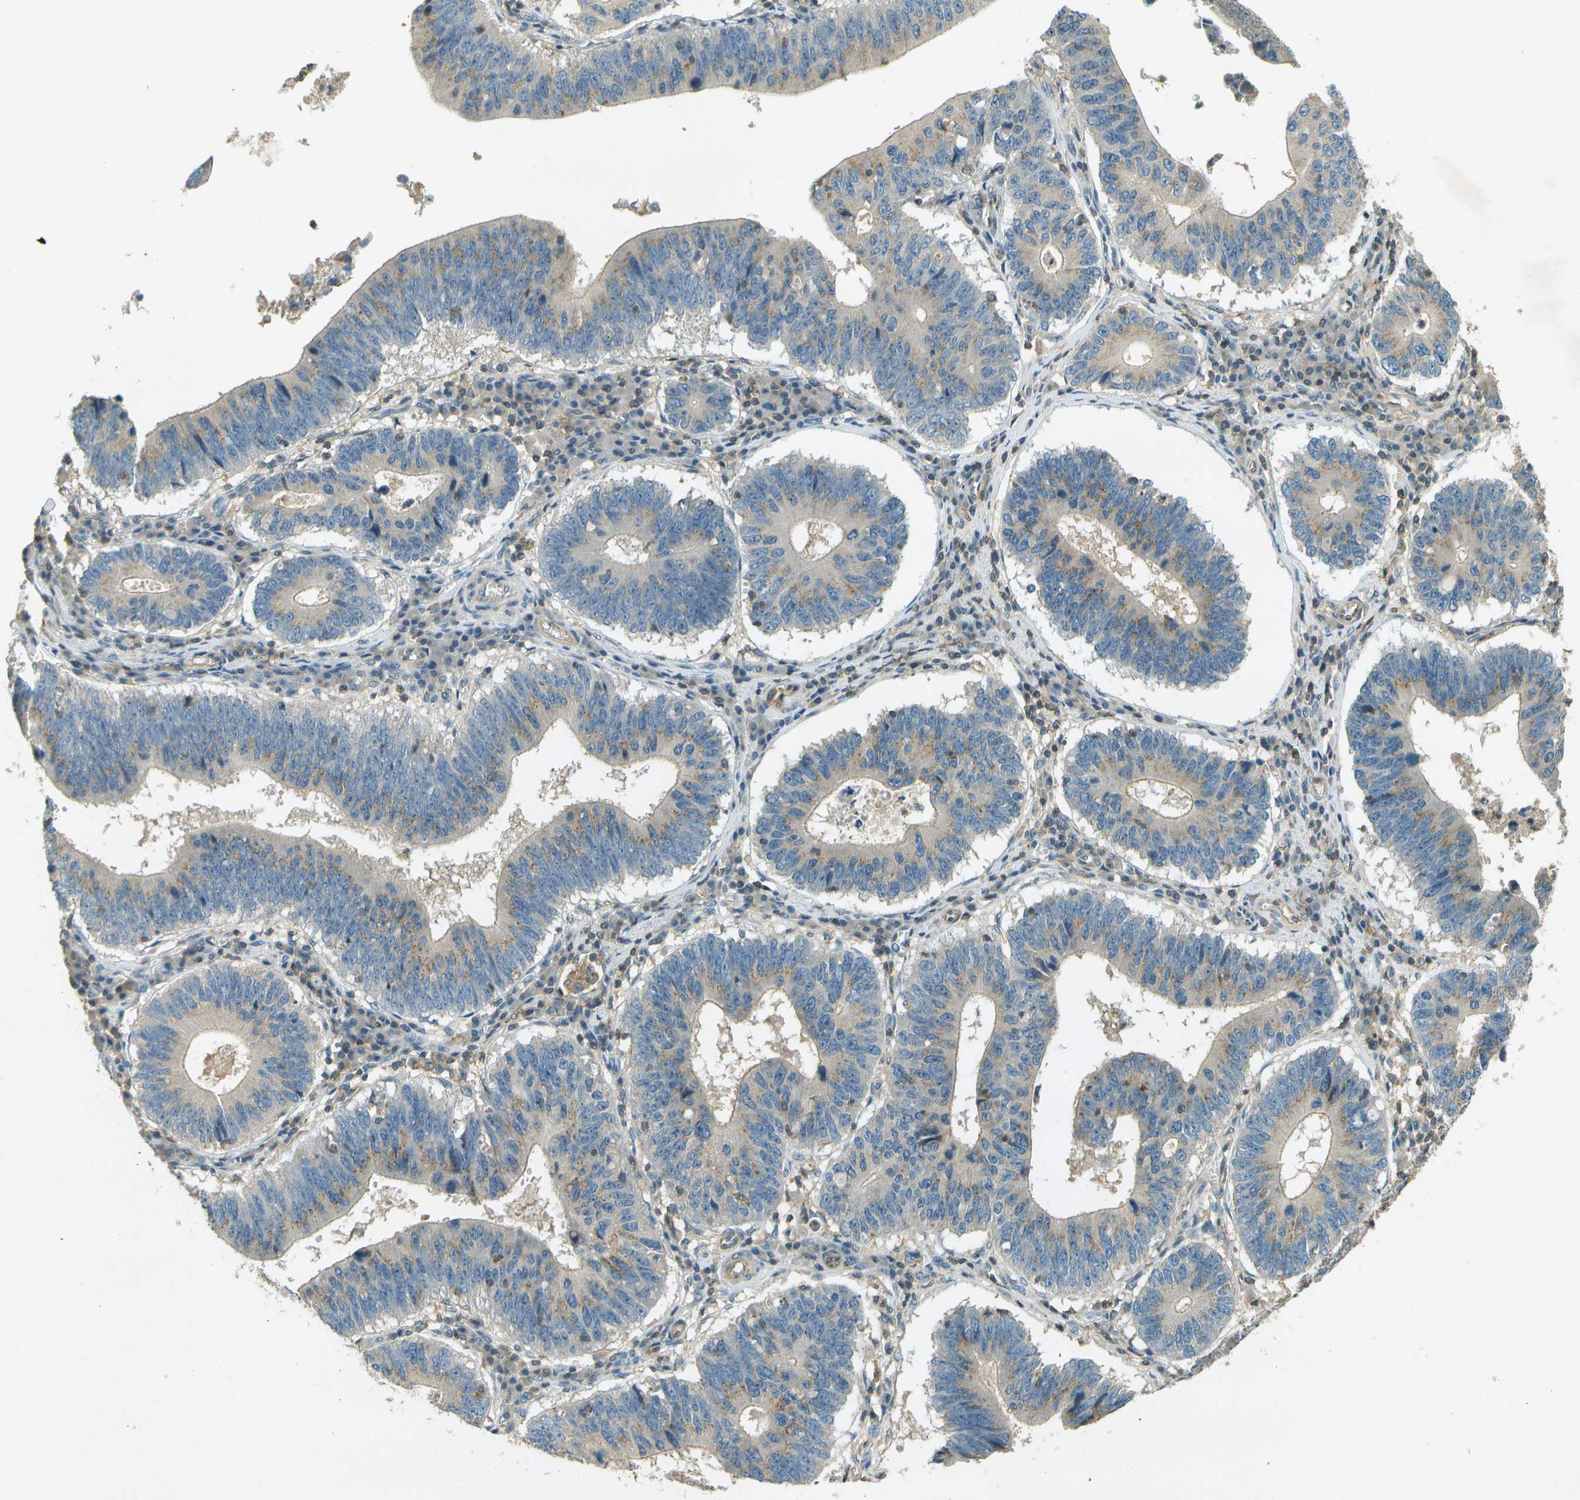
{"staining": {"intensity": "moderate", "quantity": "25%-75%", "location": "cytoplasmic/membranous"}, "tissue": "stomach cancer", "cell_type": "Tumor cells", "image_type": "cancer", "snomed": [{"axis": "morphology", "description": "Adenocarcinoma, NOS"}, {"axis": "topography", "description": "Stomach"}], "caption": "A brown stain labels moderate cytoplasmic/membranous staining of a protein in stomach cancer tumor cells. The protein is shown in brown color, while the nuclei are stained blue.", "gene": "NUDT4", "patient": {"sex": "male", "age": 59}}